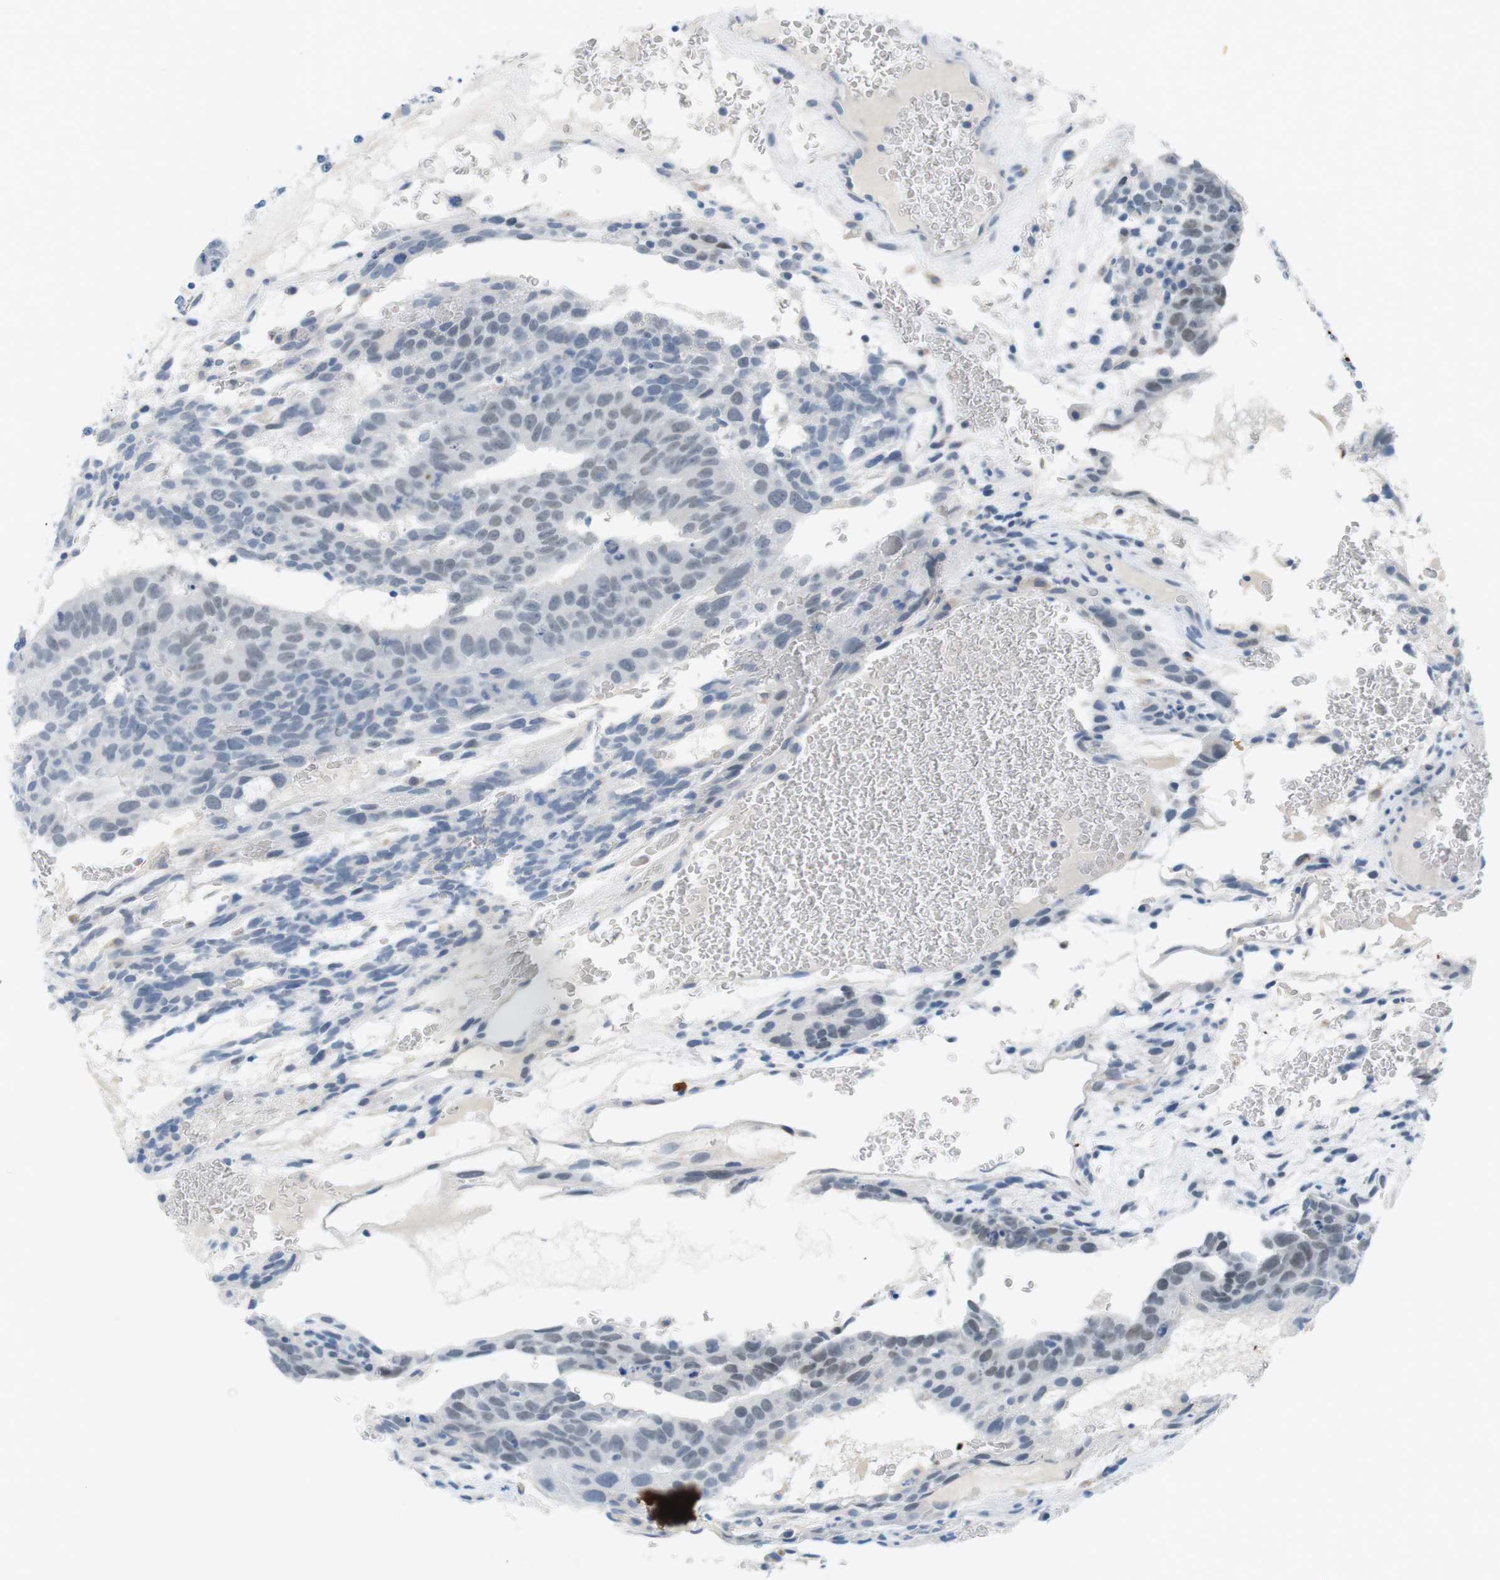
{"staining": {"intensity": "negative", "quantity": "none", "location": "none"}, "tissue": "testis cancer", "cell_type": "Tumor cells", "image_type": "cancer", "snomed": [{"axis": "morphology", "description": "Seminoma, NOS"}, {"axis": "morphology", "description": "Carcinoma, Embryonal, NOS"}, {"axis": "topography", "description": "Testis"}], "caption": "DAB immunohistochemical staining of seminoma (testis) exhibits no significant expression in tumor cells.", "gene": "YIPF1", "patient": {"sex": "male", "age": 52}}